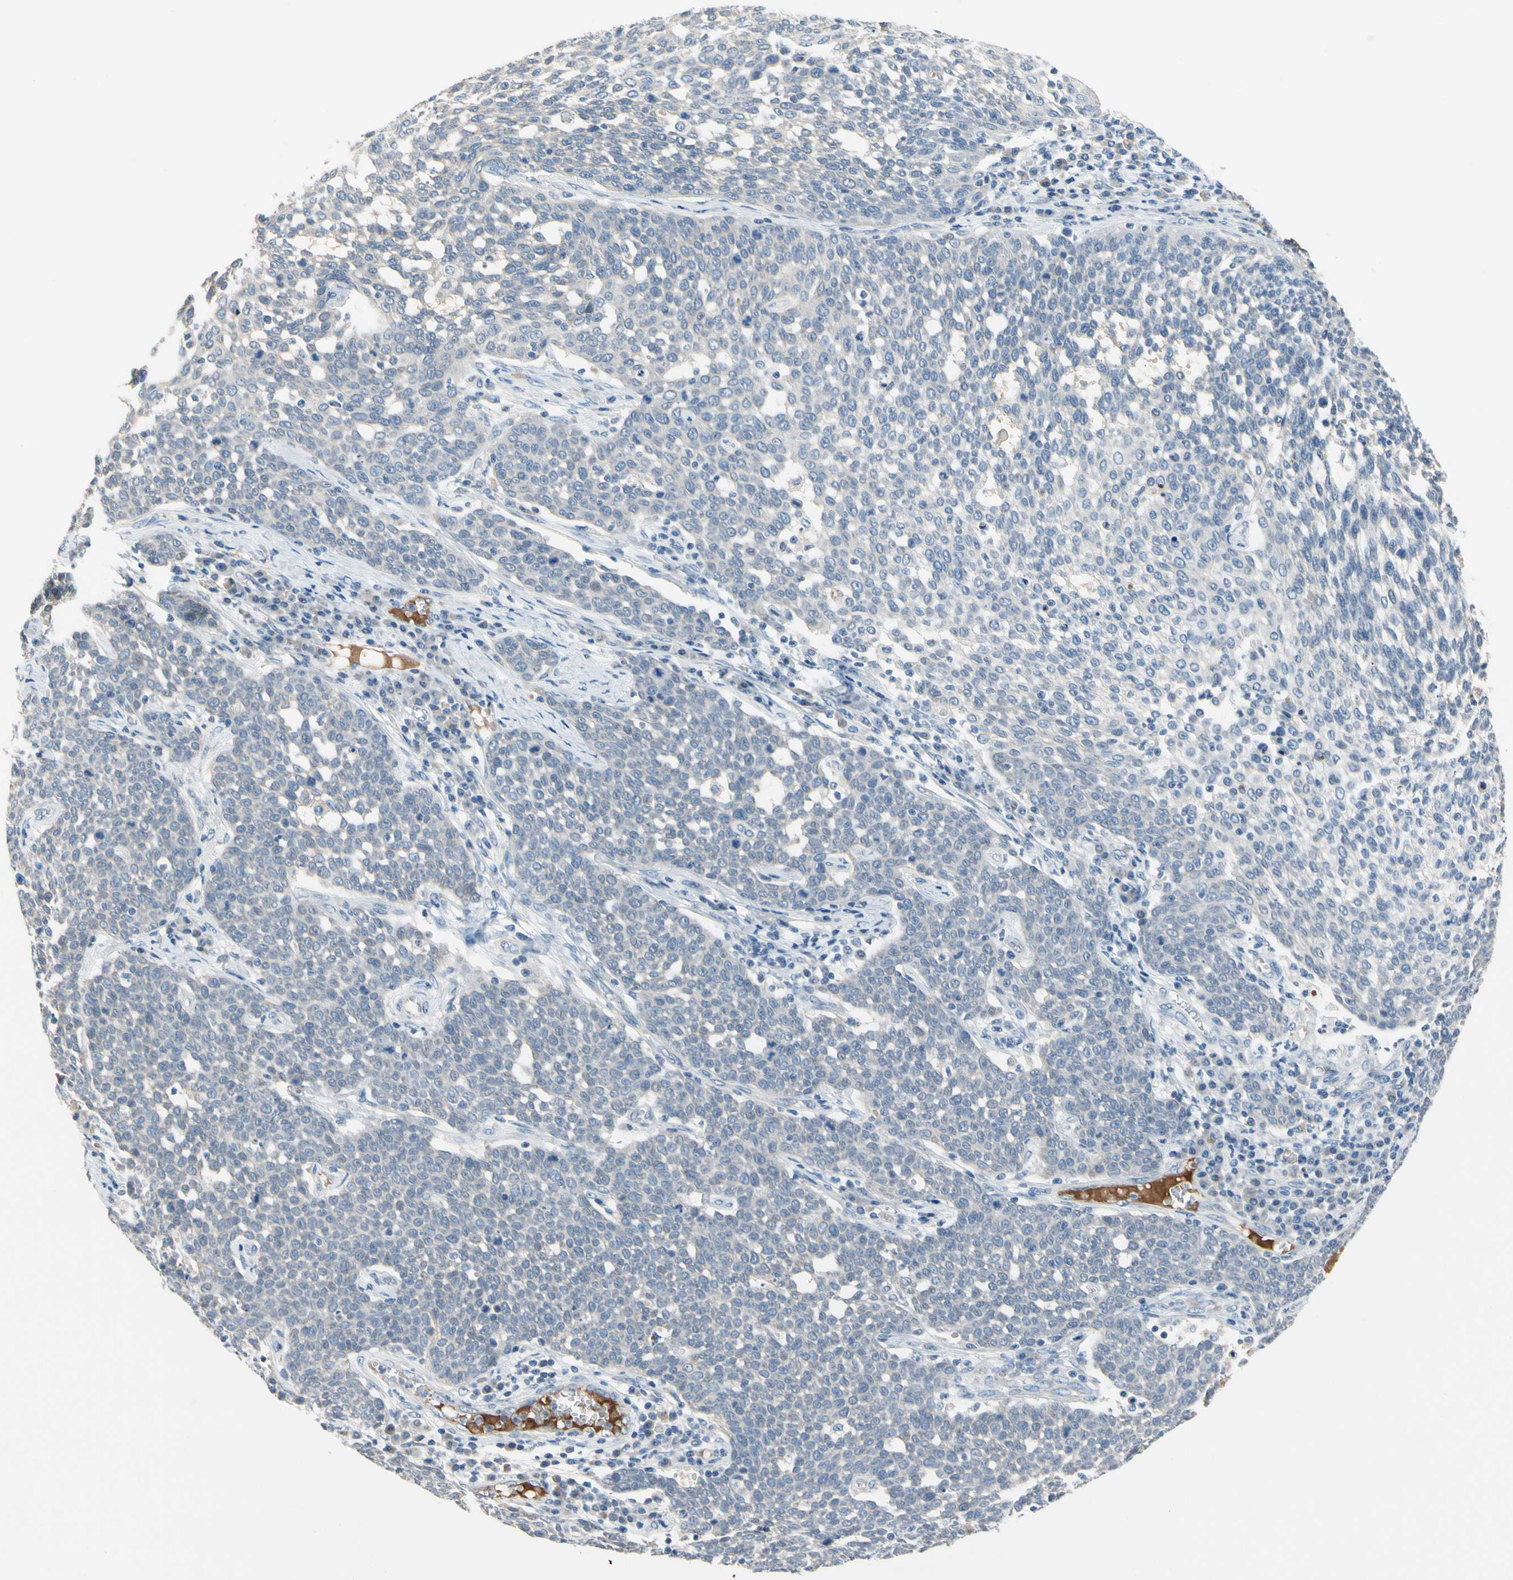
{"staining": {"intensity": "negative", "quantity": "none", "location": "none"}, "tissue": "cervical cancer", "cell_type": "Tumor cells", "image_type": "cancer", "snomed": [{"axis": "morphology", "description": "Squamous cell carcinoma, NOS"}, {"axis": "topography", "description": "Cervix"}], "caption": "Immunohistochemistry photomicrograph of neoplastic tissue: cervical squamous cell carcinoma stained with DAB (3,3'-diaminobenzidine) demonstrates no significant protein staining in tumor cells.", "gene": "CNDP1", "patient": {"sex": "female", "age": 34}}